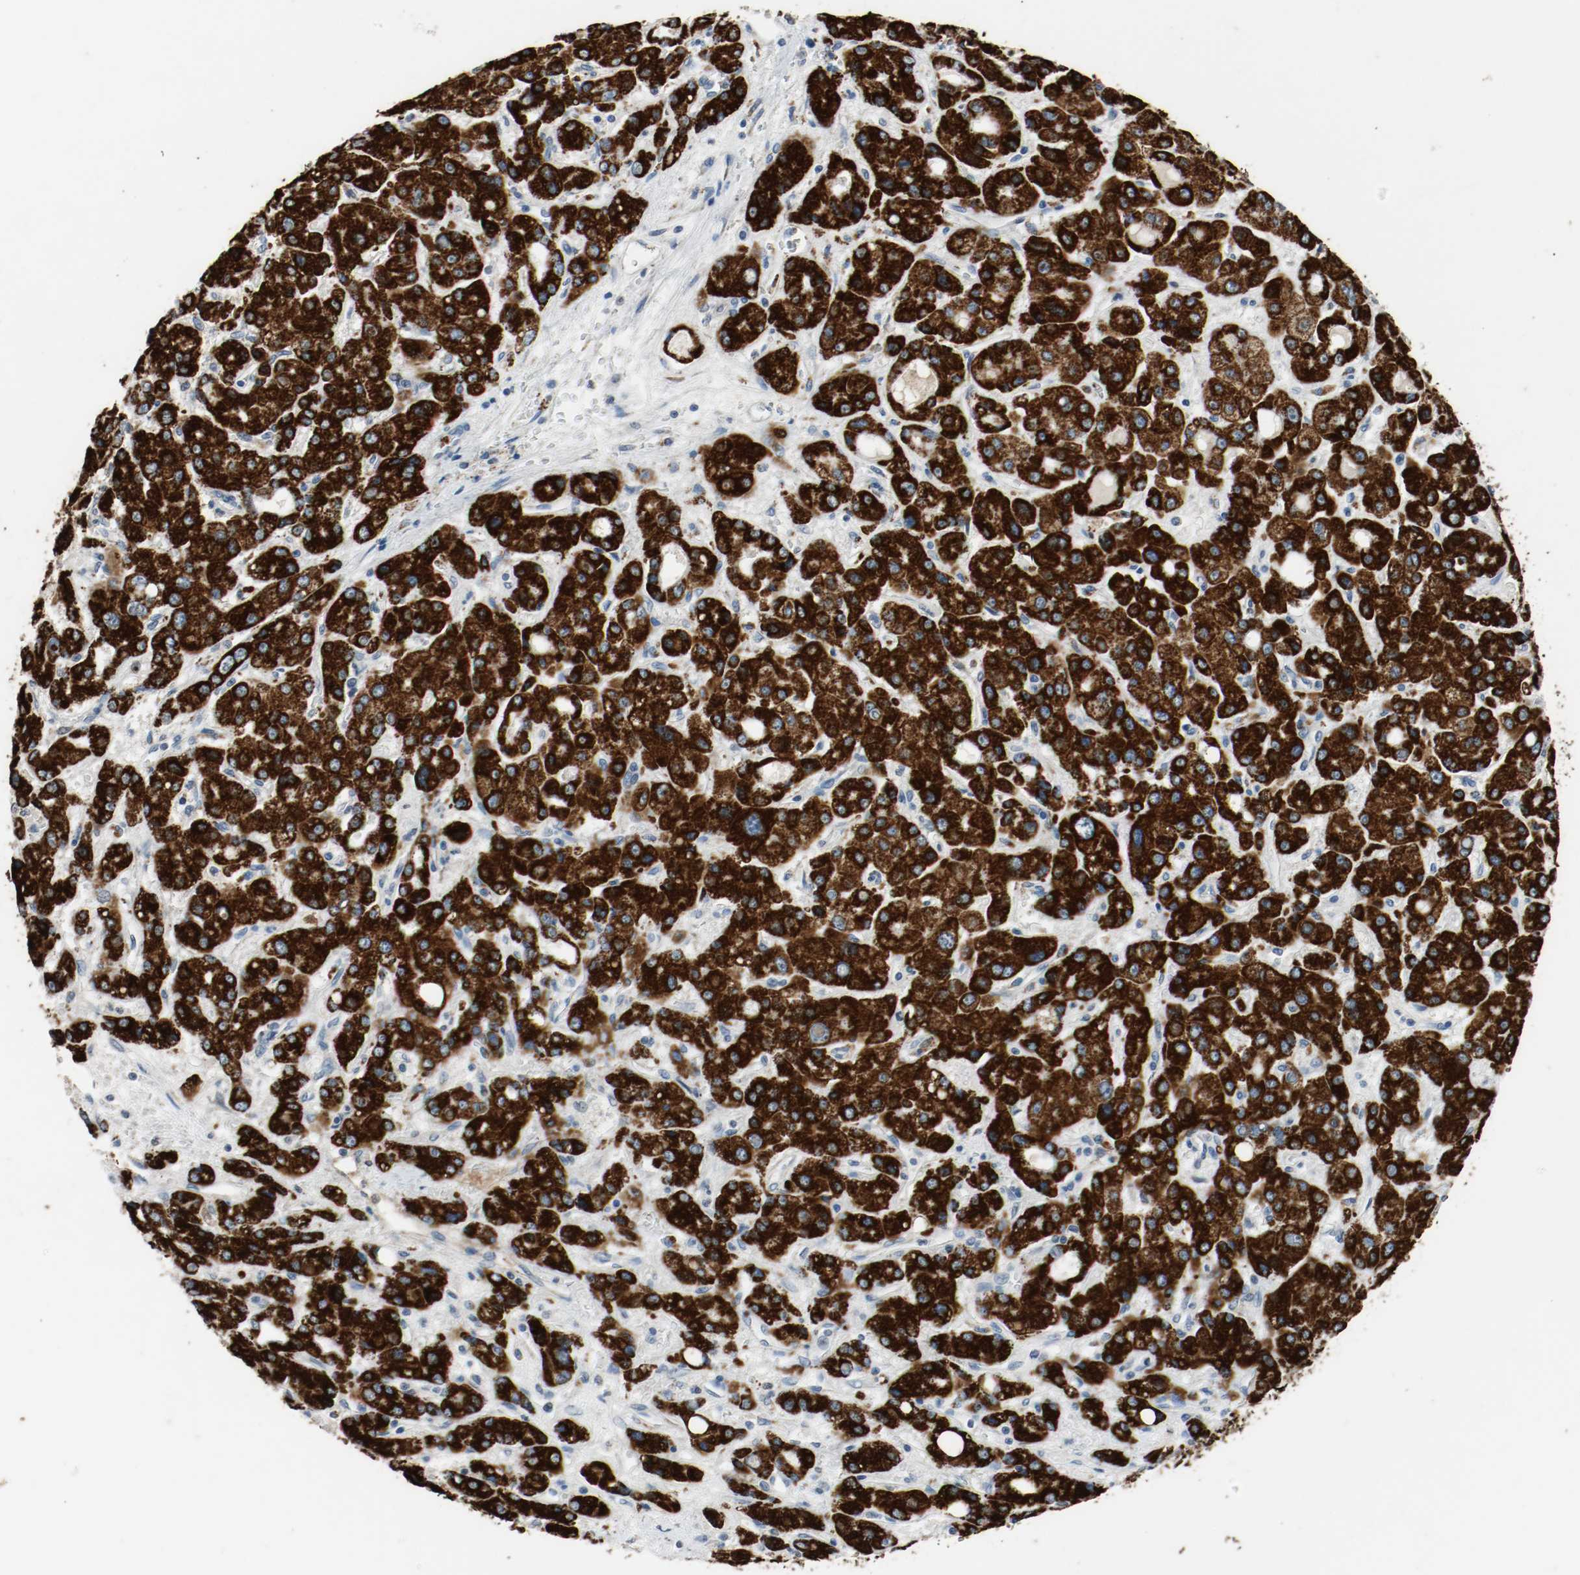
{"staining": {"intensity": "strong", "quantity": ">75%", "location": "cytoplasmic/membranous"}, "tissue": "liver cancer", "cell_type": "Tumor cells", "image_type": "cancer", "snomed": [{"axis": "morphology", "description": "Carcinoma, Hepatocellular, NOS"}, {"axis": "topography", "description": "Liver"}], "caption": "Immunohistochemical staining of human liver cancer shows strong cytoplasmic/membranous protein staining in about >75% of tumor cells. The staining was performed using DAB, with brown indicating positive protein expression. Nuclei are stained blue with hematoxylin.", "gene": "ALDH4A1", "patient": {"sex": "male", "age": 55}}